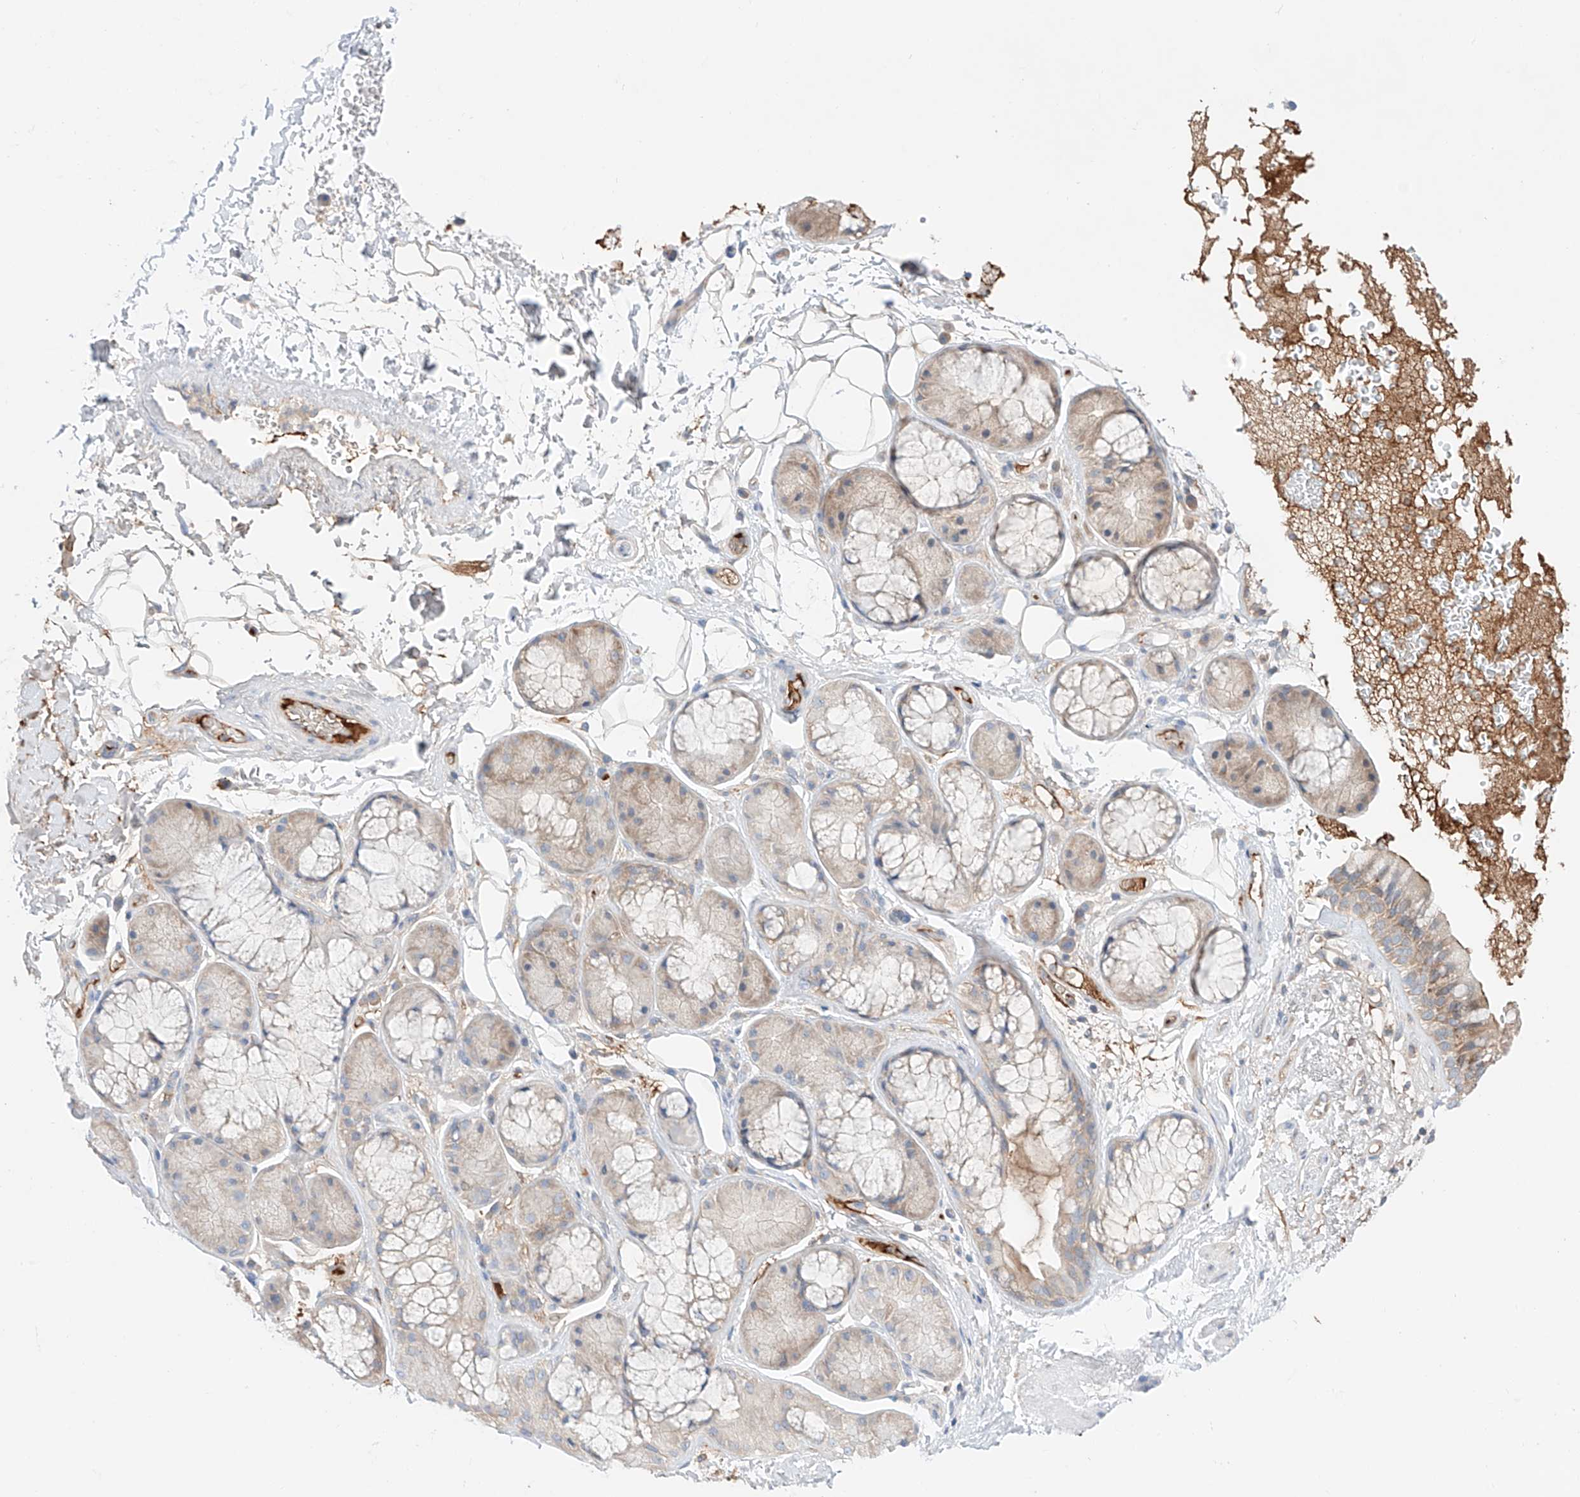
{"staining": {"intensity": "moderate", "quantity": ">75%", "location": "cytoplasmic/membranous"}, "tissue": "bronchus", "cell_type": "Respiratory epithelial cells", "image_type": "normal", "snomed": [{"axis": "morphology", "description": "Normal tissue, NOS"}, {"axis": "morphology", "description": "Squamous cell carcinoma, NOS"}, {"axis": "topography", "description": "Lymph node"}, {"axis": "topography", "description": "Bronchus"}, {"axis": "topography", "description": "Lung"}], "caption": "Immunohistochemical staining of normal bronchus exhibits medium levels of moderate cytoplasmic/membranous positivity in about >75% of respiratory epithelial cells.", "gene": "PGGT1B", "patient": {"sex": "male", "age": 66}}